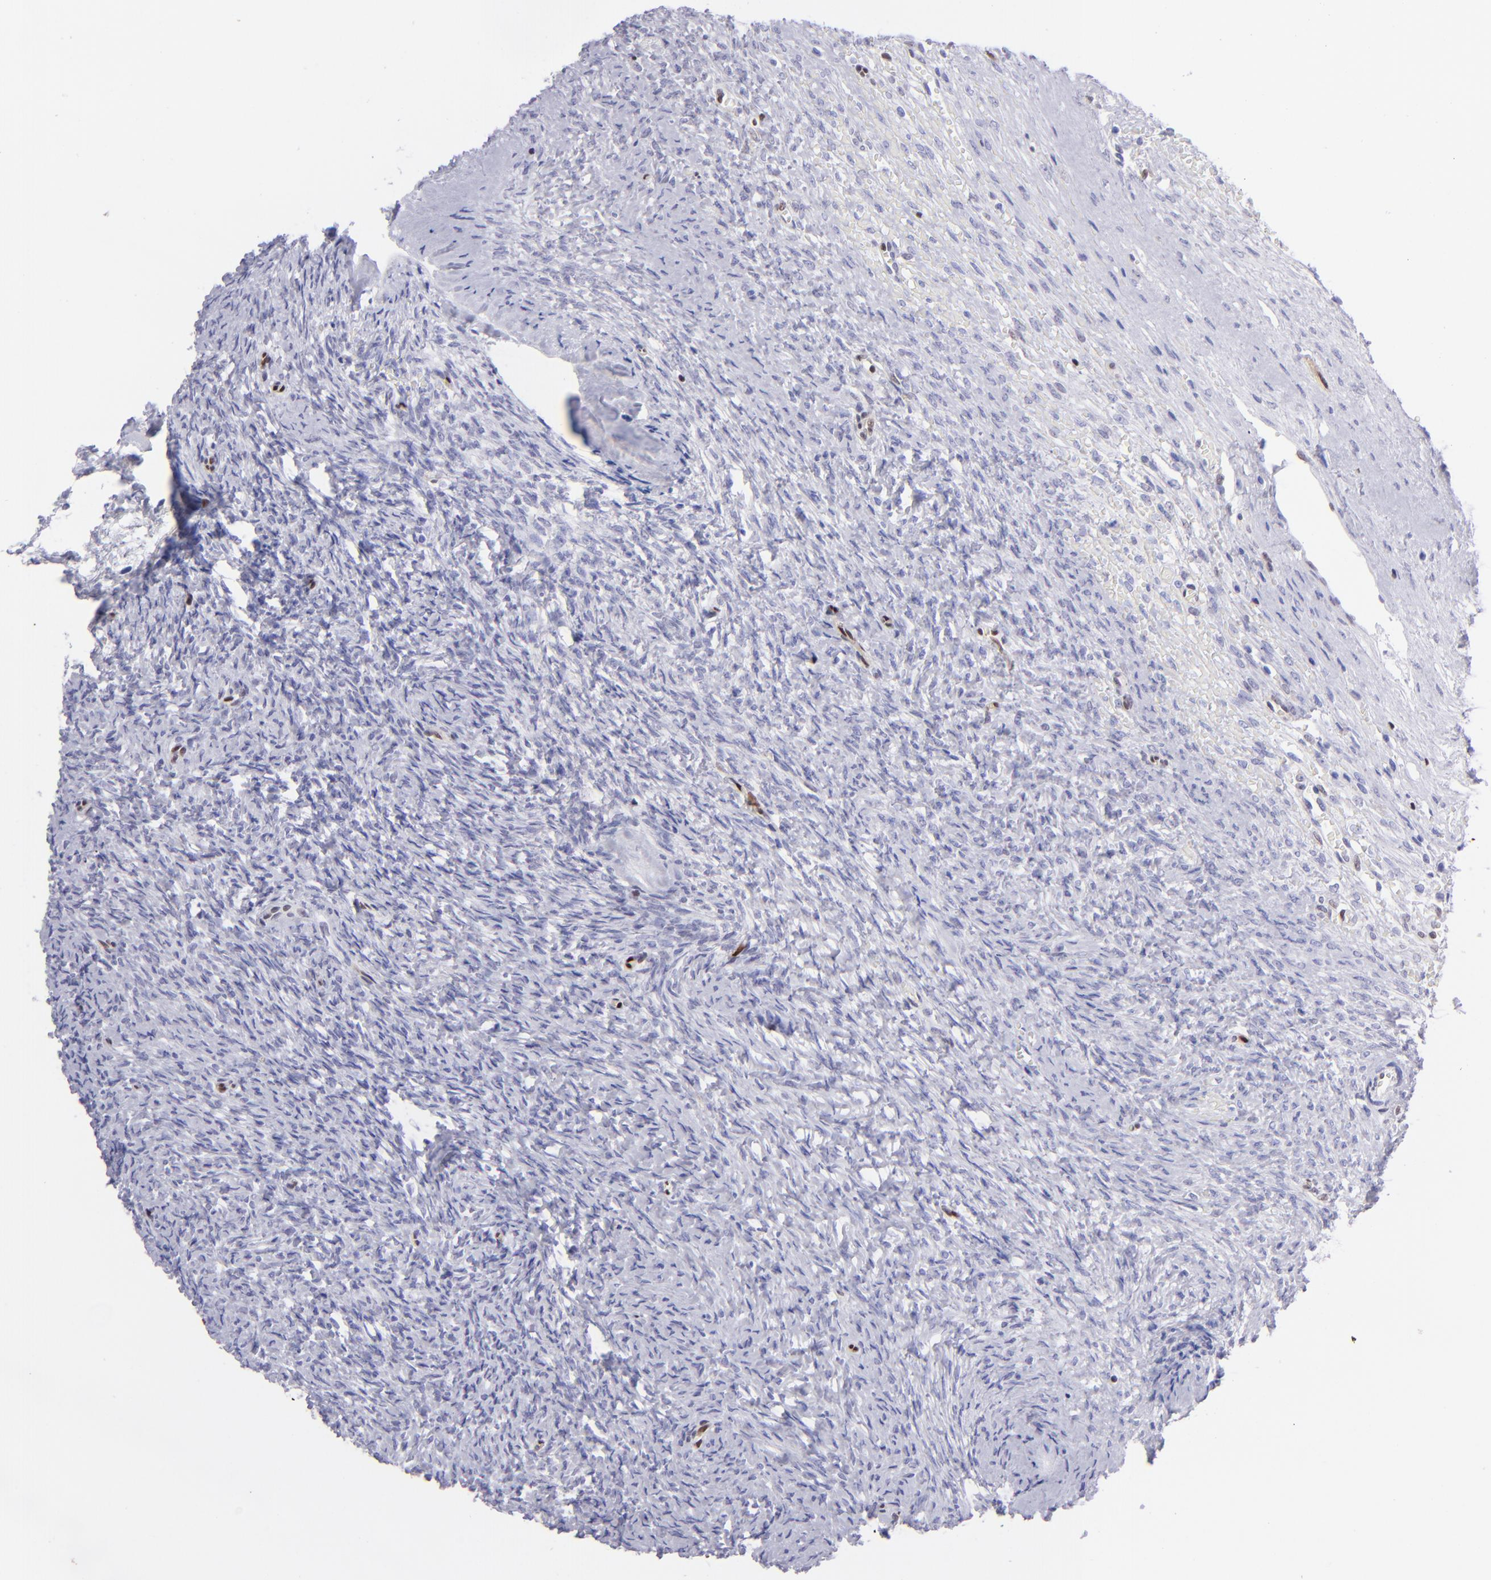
{"staining": {"intensity": "weak", "quantity": "<25%", "location": "nuclear"}, "tissue": "ovary", "cell_type": "Ovarian stroma cells", "image_type": "normal", "snomed": [{"axis": "morphology", "description": "Normal tissue, NOS"}, {"axis": "topography", "description": "Ovary"}], "caption": "Immunohistochemistry (IHC) of benign human ovary exhibits no staining in ovarian stroma cells.", "gene": "ETS1", "patient": {"sex": "female", "age": 56}}